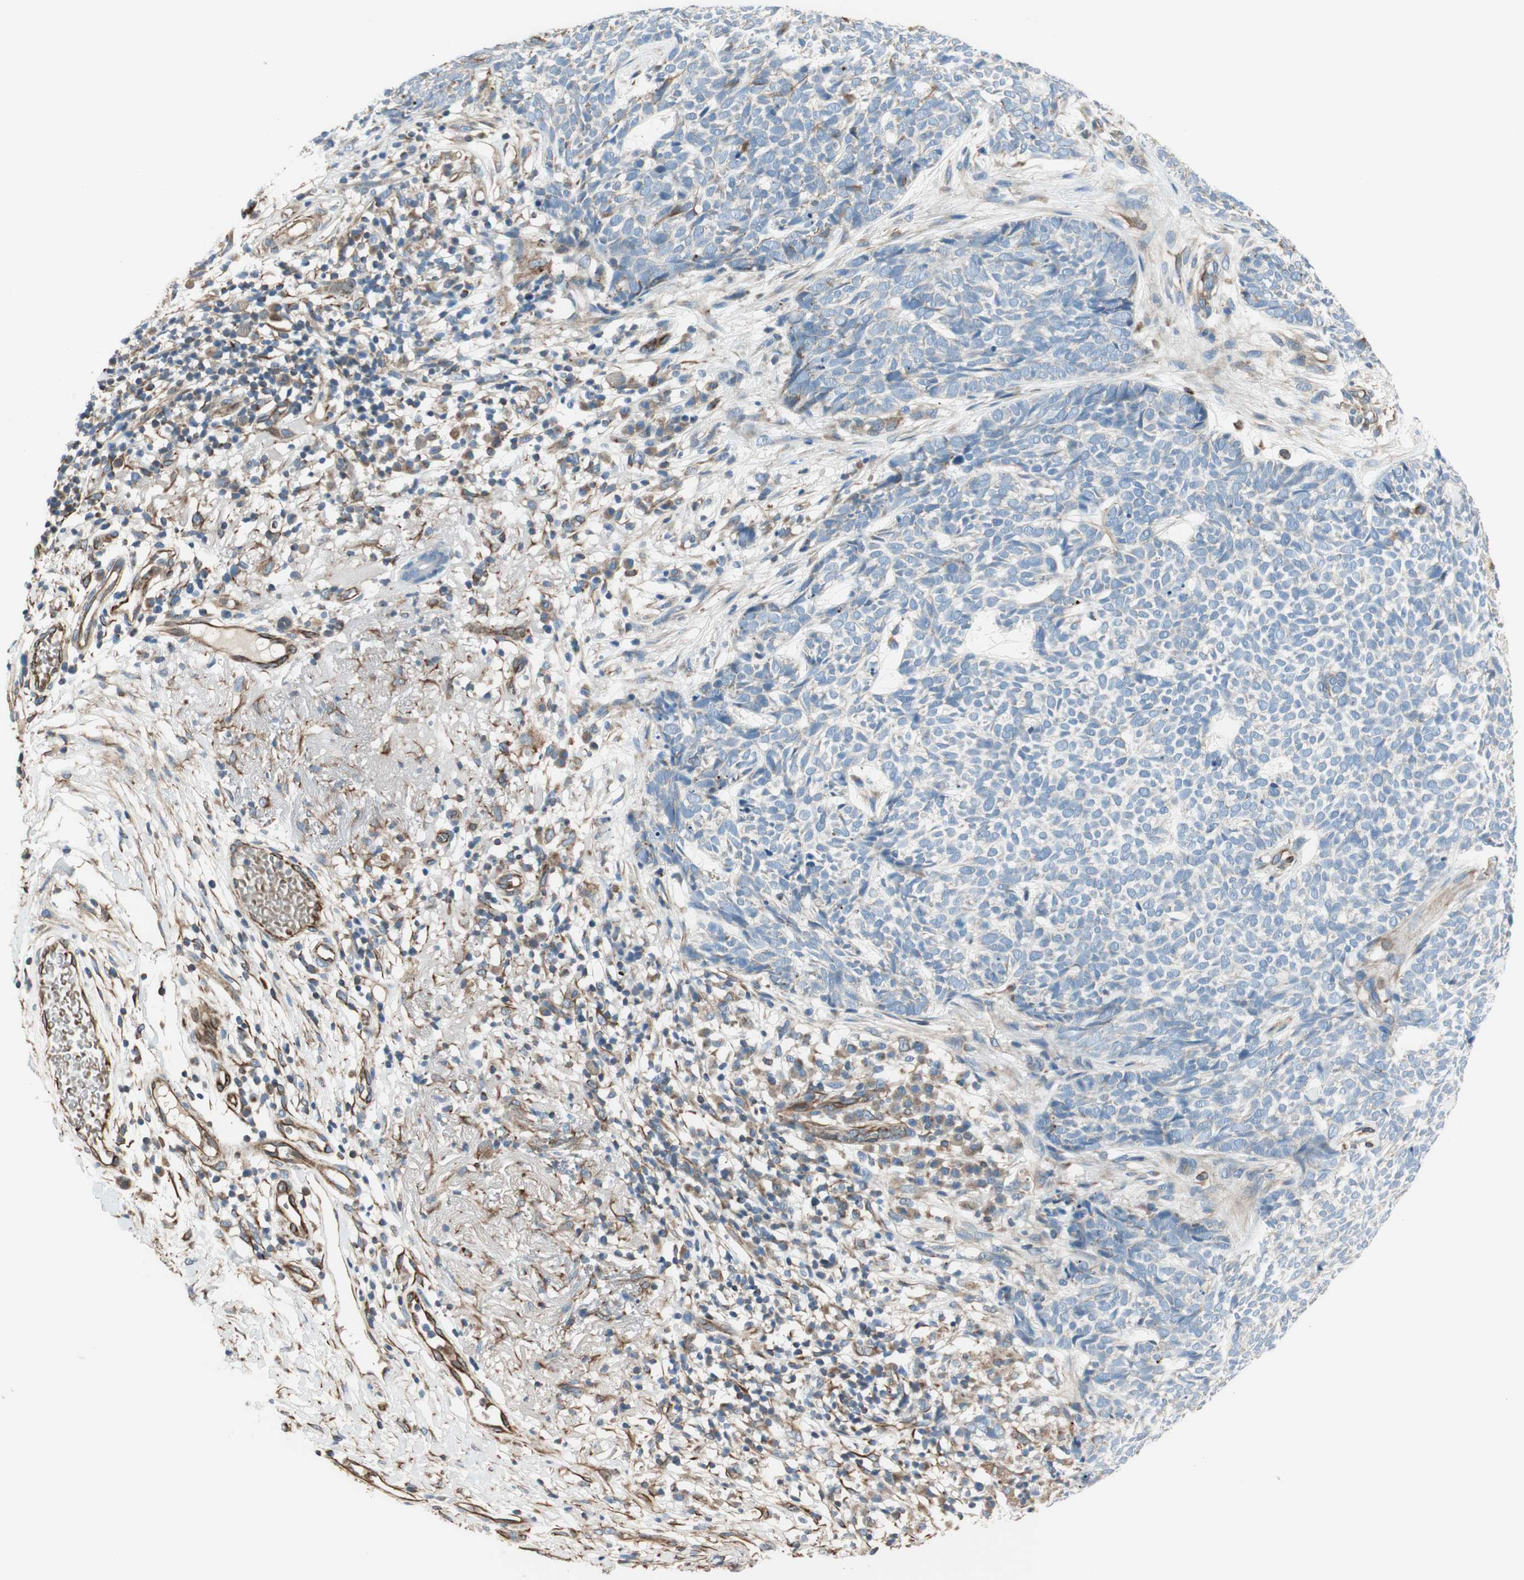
{"staining": {"intensity": "negative", "quantity": "none", "location": "none"}, "tissue": "skin cancer", "cell_type": "Tumor cells", "image_type": "cancer", "snomed": [{"axis": "morphology", "description": "Basal cell carcinoma"}, {"axis": "topography", "description": "Skin"}], "caption": "Basal cell carcinoma (skin) was stained to show a protein in brown. There is no significant positivity in tumor cells.", "gene": "SRCIN1", "patient": {"sex": "female", "age": 84}}